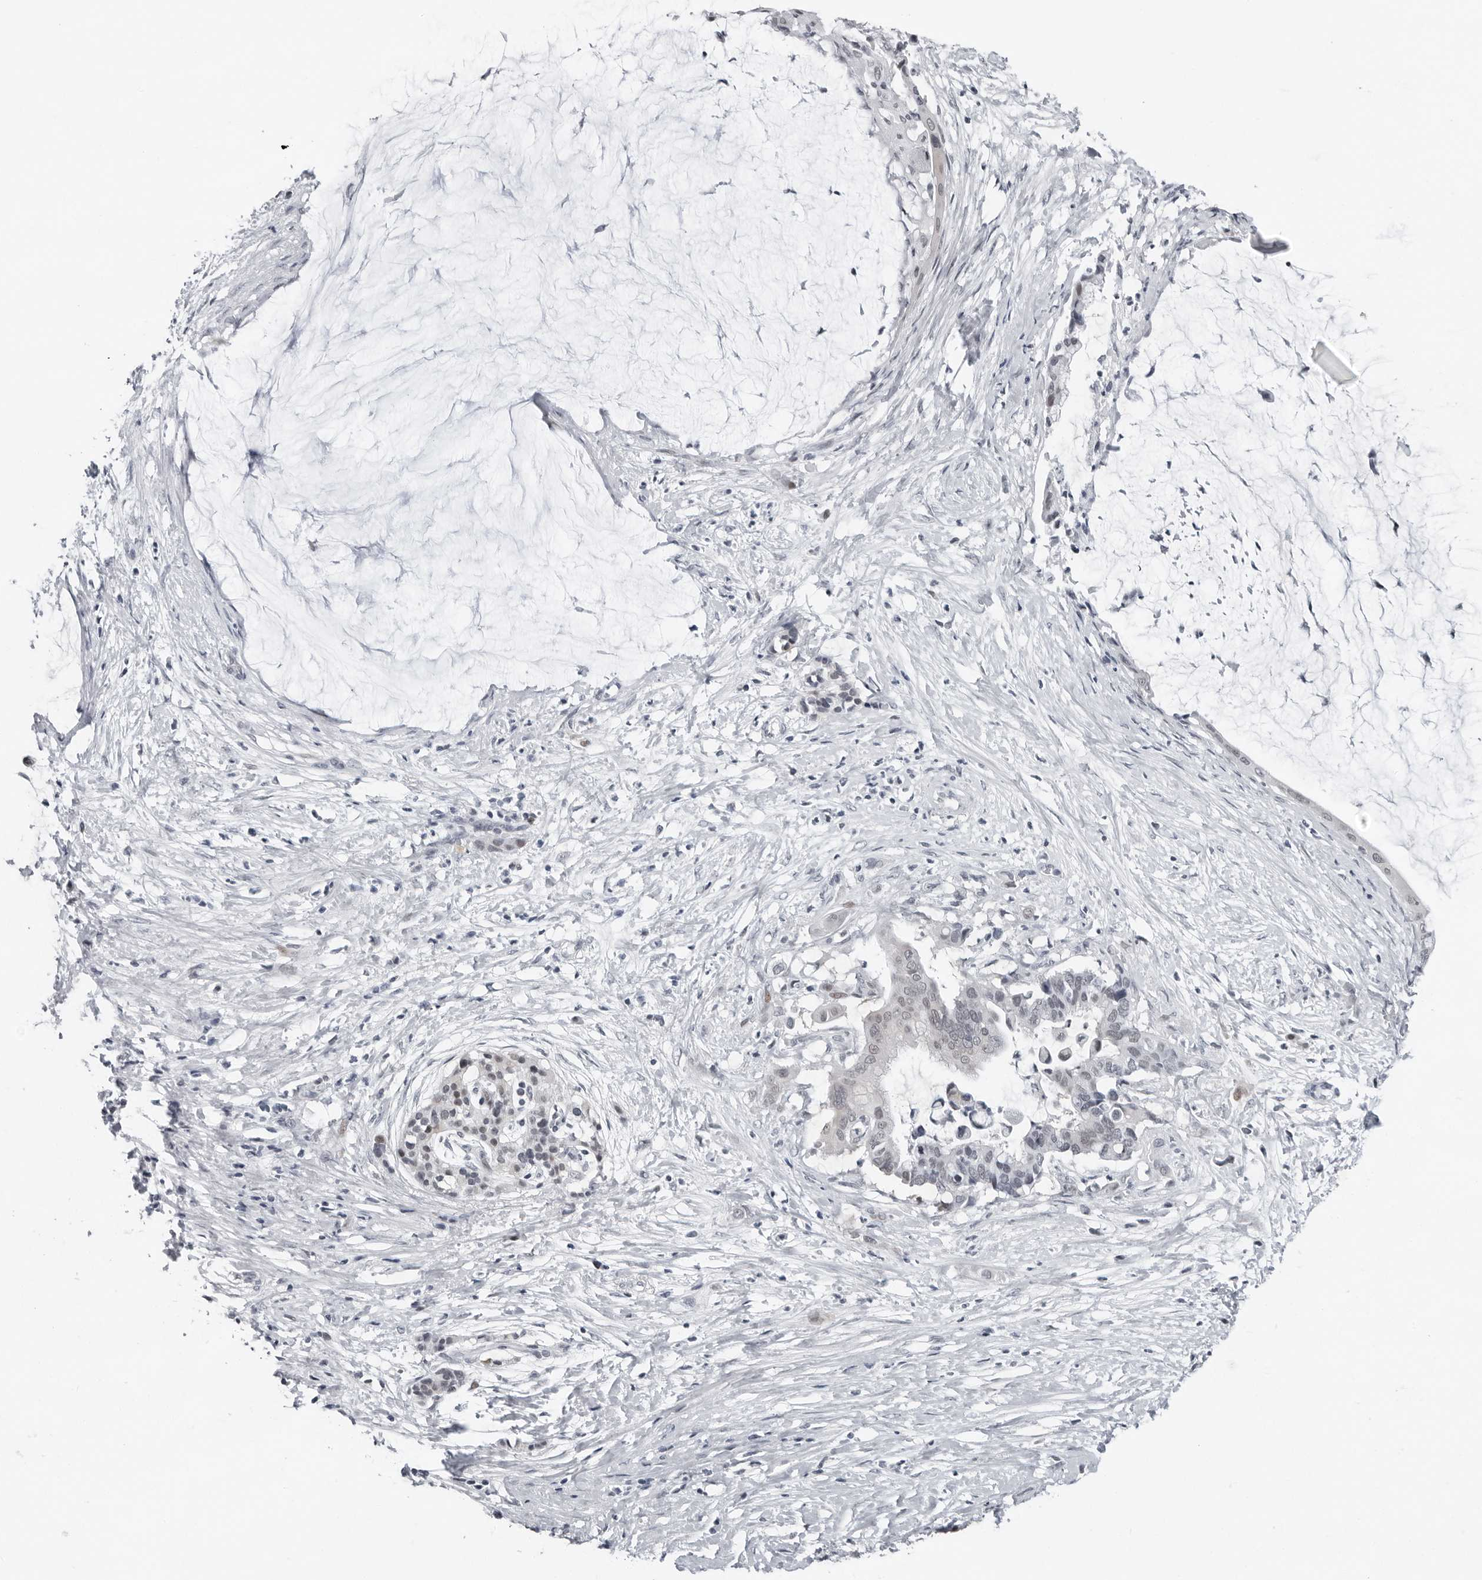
{"staining": {"intensity": "negative", "quantity": "none", "location": "none"}, "tissue": "pancreatic cancer", "cell_type": "Tumor cells", "image_type": "cancer", "snomed": [{"axis": "morphology", "description": "Adenocarcinoma, NOS"}, {"axis": "topography", "description": "Pancreas"}], "caption": "Histopathology image shows no significant protein expression in tumor cells of pancreatic cancer.", "gene": "PPP1R42", "patient": {"sex": "male", "age": 41}}